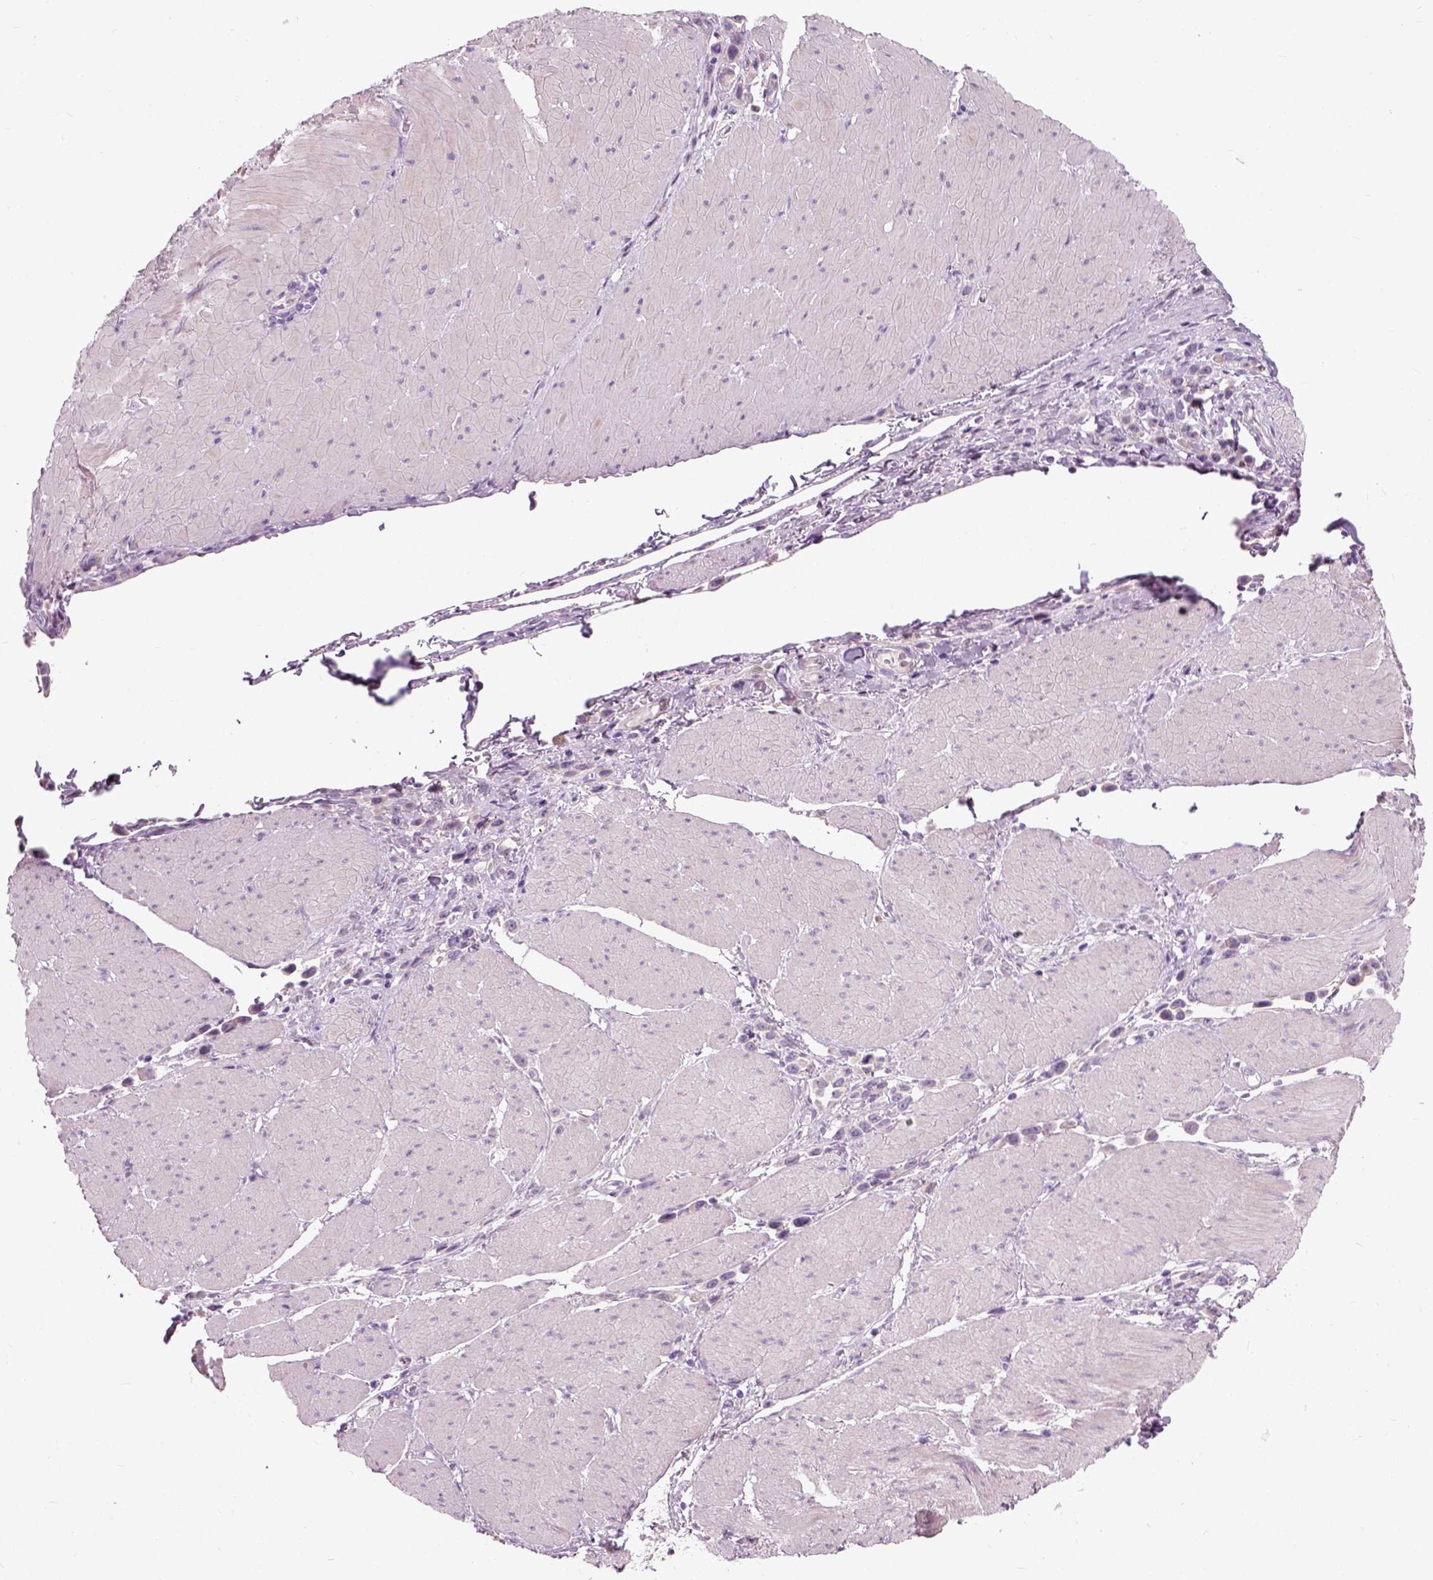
{"staining": {"intensity": "negative", "quantity": "none", "location": "none"}, "tissue": "stomach cancer", "cell_type": "Tumor cells", "image_type": "cancer", "snomed": [{"axis": "morphology", "description": "Adenocarcinoma, NOS"}, {"axis": "topography", "description": "Stomach"}], "caption": "An IHC histopathology image of adenocarcinoma (stomach) is shown. There is no staining in tumor cells of adenocarcinoma (stomach).", "gene": "TRIM72", "patient": {"sex": "male", "age": 47}}